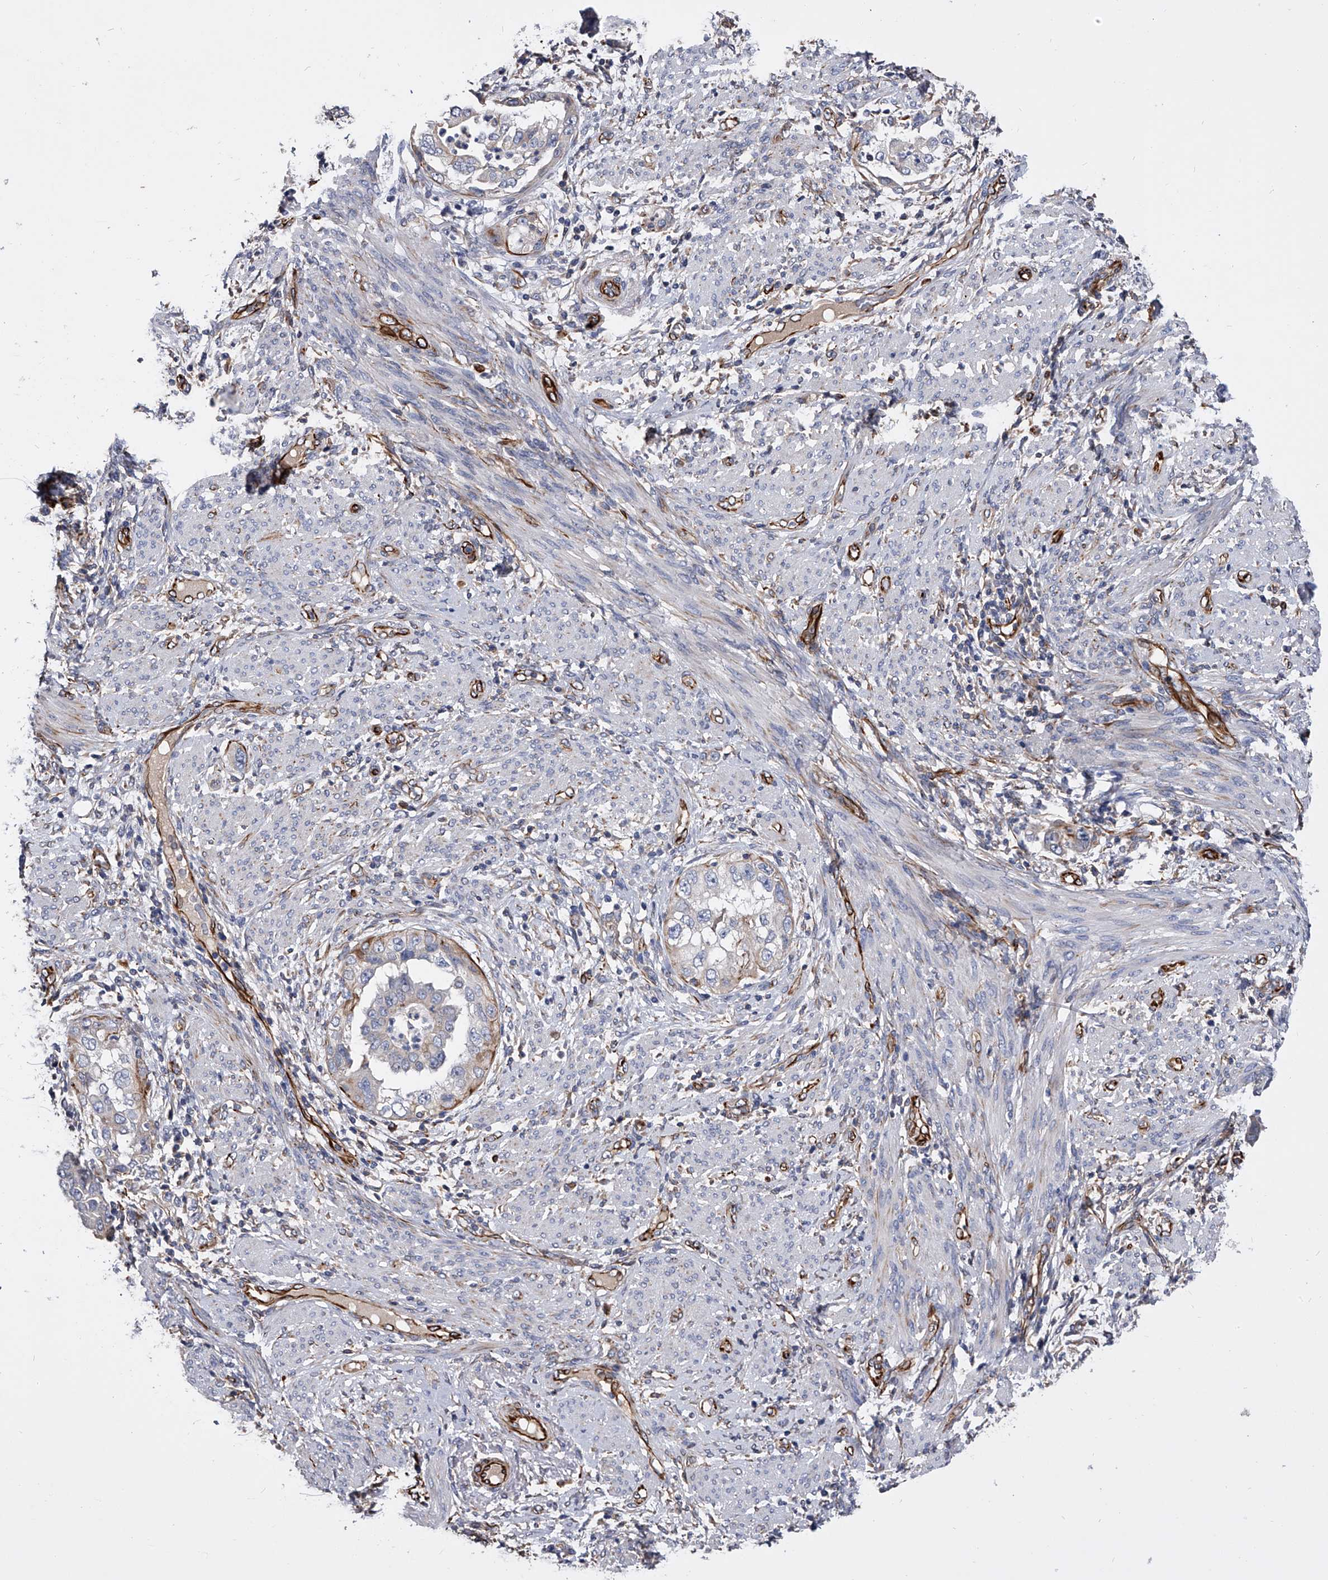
{"staining": {"intensity": "weak", "quantity": "<25%", "location": "cytoplasmic/membranous"}, "tissue": "endometrial cancer", "cell_type": "Tumor cells", "image_type": "cancer", "snomed": [{"axis": "morphology", "description": "Adenocarcinoma, NOS"}, {"axis": "topography", "description": "Endometrium"}], "caption": "A high-resolution histopathology image shows IHC staining of adenocarcinoma (endometrial), which displays no significant expression in tumor cells.", "gene": "EFCAB7", "patient": {"sex": "female", "age": 85}}